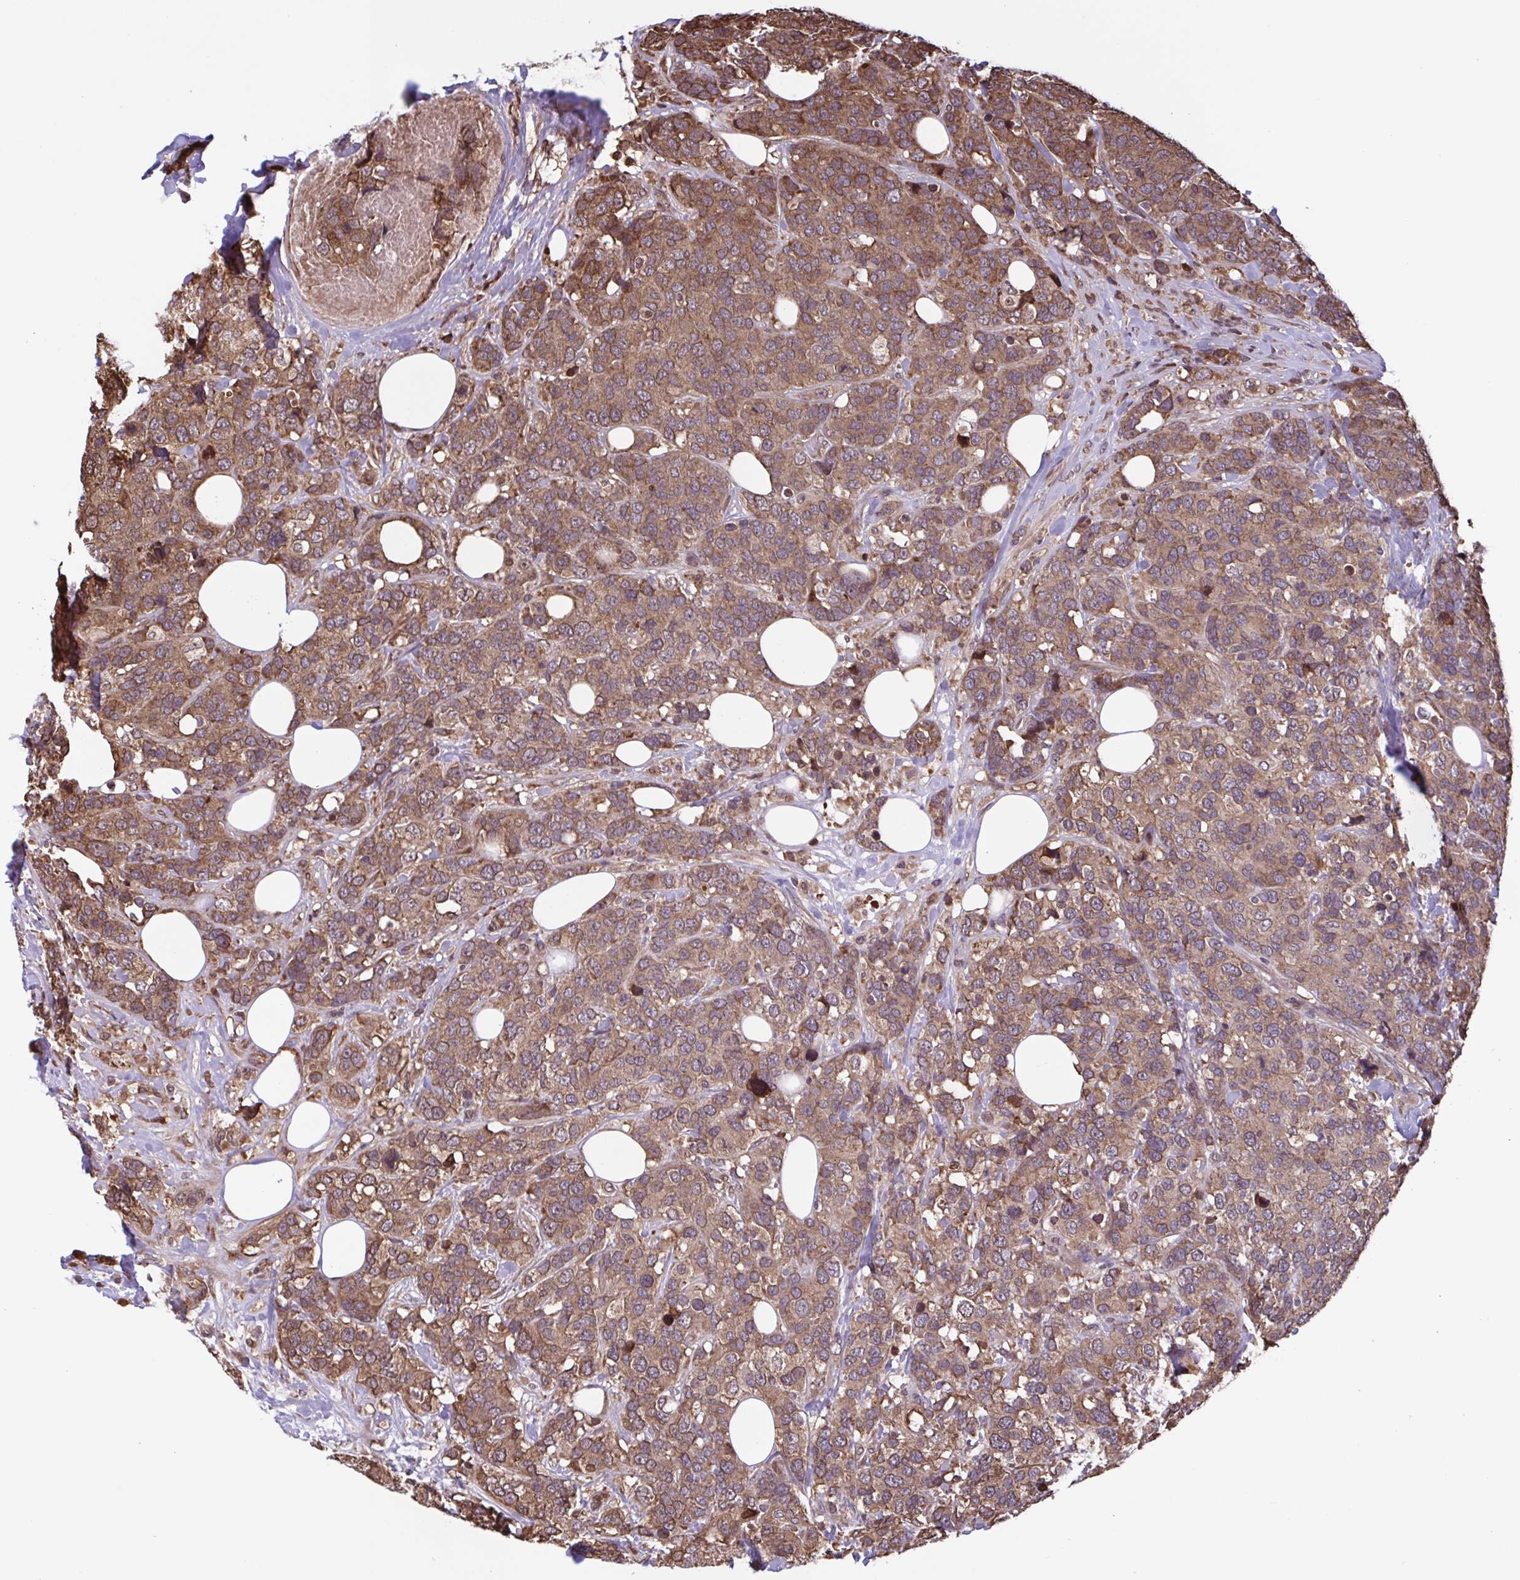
{"staining": {"intensity": "moderate", "quantity": ">75%", "location": "cytoplasmic/membranous"}, "tissue": "breast cancer", "cell_type": "Tumor cells", "image_type": "cancer", "snomed": [{"axis": "morphology", "description": "Lobular carcinoma"}, {"axis": "topography", "description": "Breast"}], "caption": "Lobular carcinoma (breast) was stained to show a protein in brown. There is medium levels of moderate cytoplasmic/membranous expression in approximately >75% of tumor cells.", "gene": "SEC63", "patient": {"sex": "female", "age": 59}}